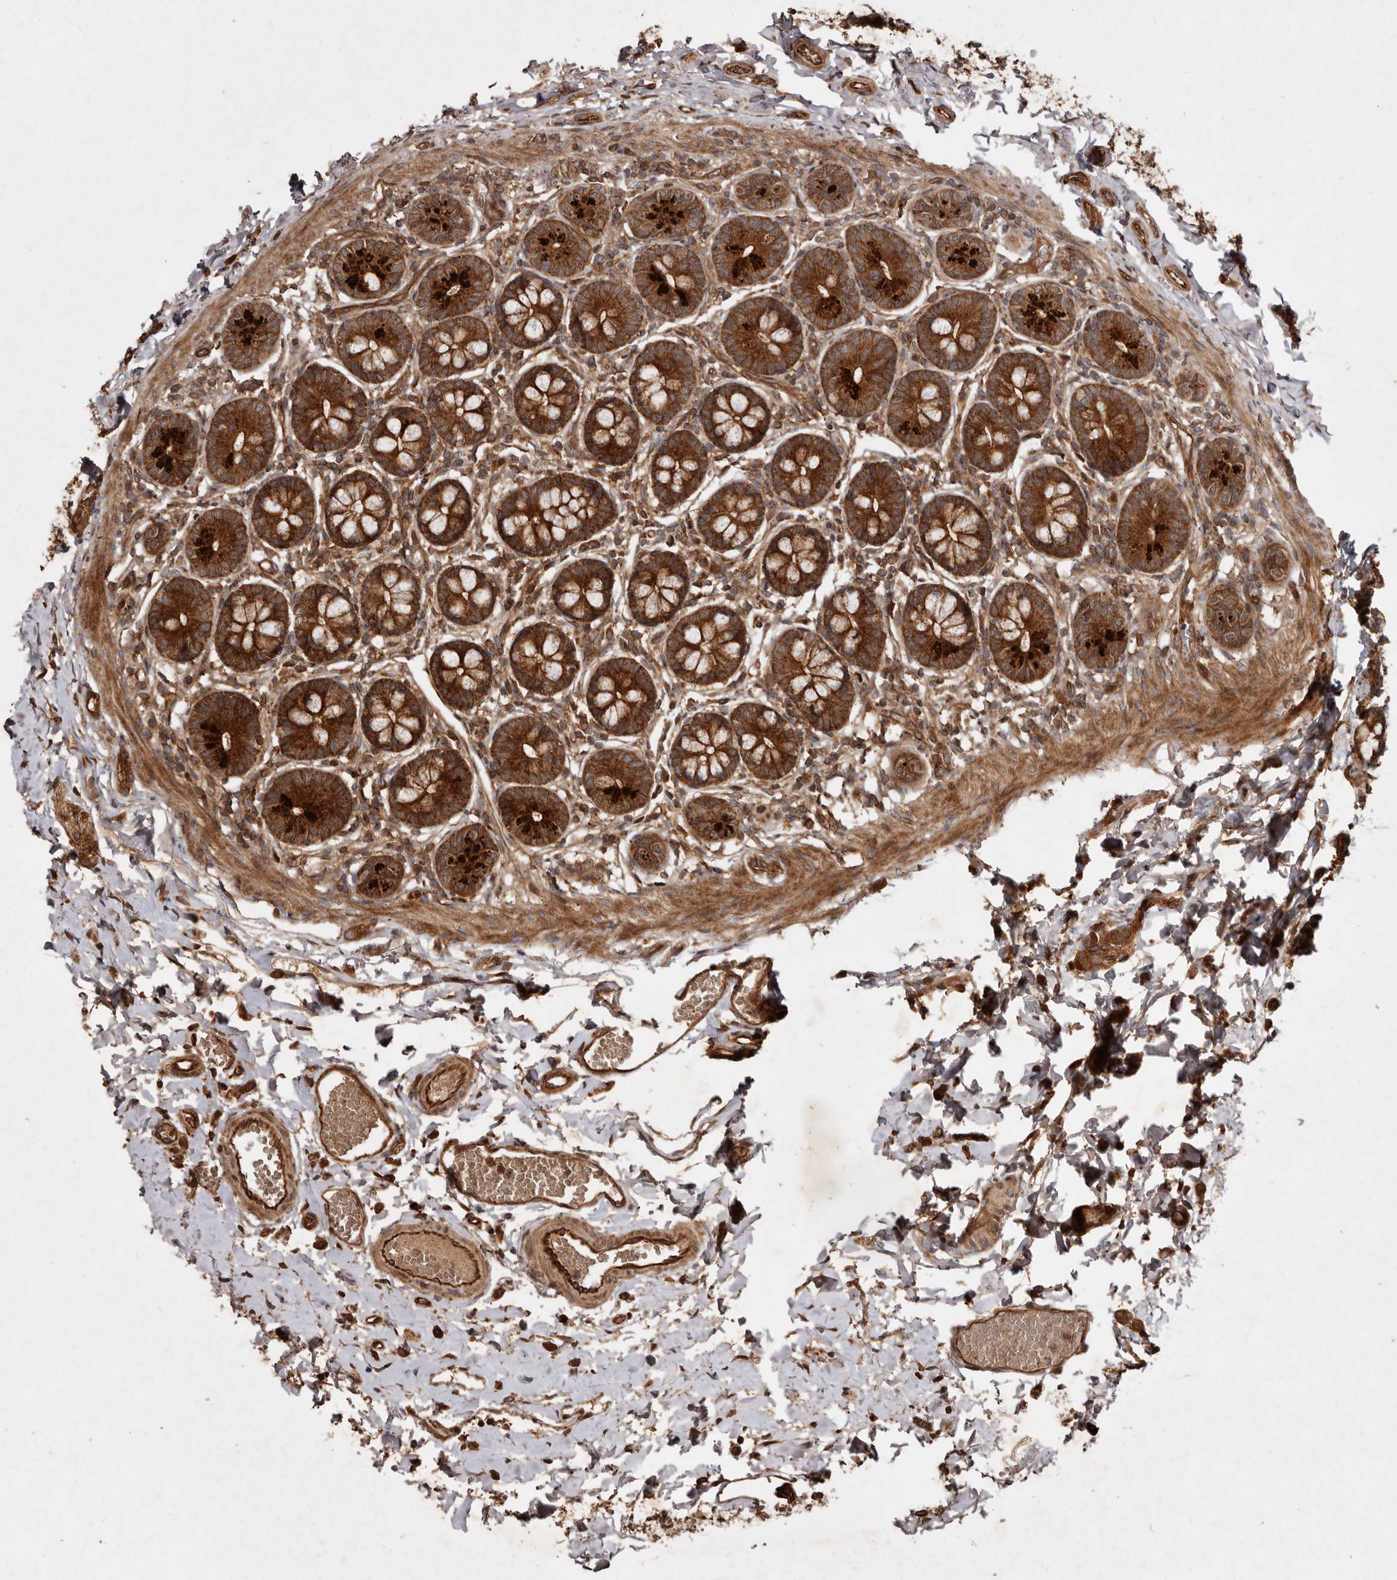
{"staining": {"intensity": "strong", "quantity": ">75%", "location": "cytoplasmic/membranous"}, "tissue": "small intestine", "cell_type": "Glandular cells", "image_type": "normal", "snomed": [{"axis": "morphology", "description": "Normal tissue, NOS"}, {"axis": "topography", "description": "Small intestine"}], "caption": "Immunohistochemical staining of normal small intestine exhibits high levels of strong cytoplasmic/membranous positivity in approximately >75% of glandular cells. The protein is stained brown, and the nuclei are stained in blue (DAB IHC with brightfield microscopy, high magnification).", "gene": "STK36", "patient": {"sex": "male", "age": 7}}